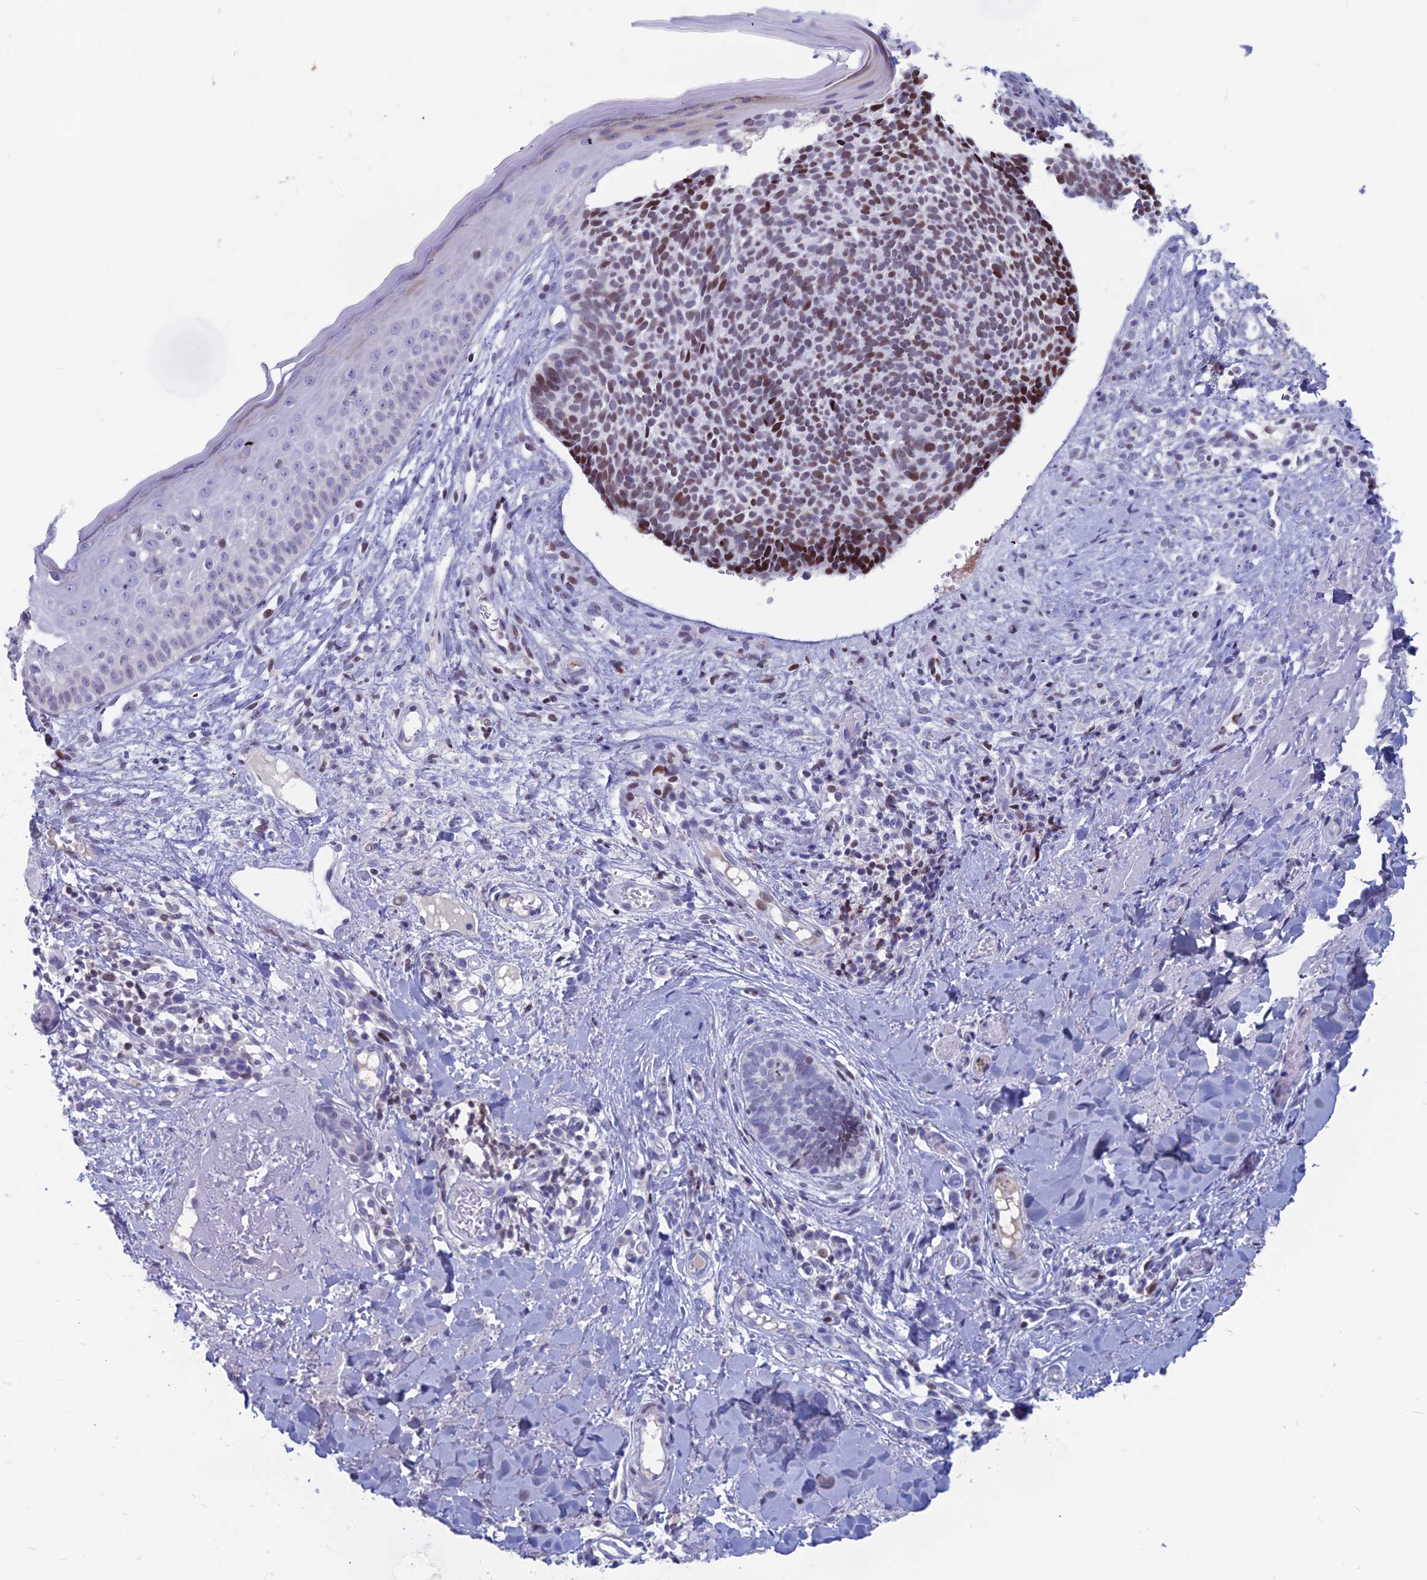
{"staining": {"intensity": "moderate", "quantity": "25%-75%", "location": "nuclear"}, "tissue": "skin cancer", "cell_type": "Tumor cells", "image_type": "cancer", "snomed": [{"axis": "morphology", "description": "Basal cell carcinoma"}, {"axis": "topography", "description": "Skin"}], "caption": "A brown stain highlights moderate nuclear staining of a protein in human skin cancer (basal cell carcinoma) tumor cells.", "gene": "CERS6", "patient": {"sex": "male", "age": 84}}